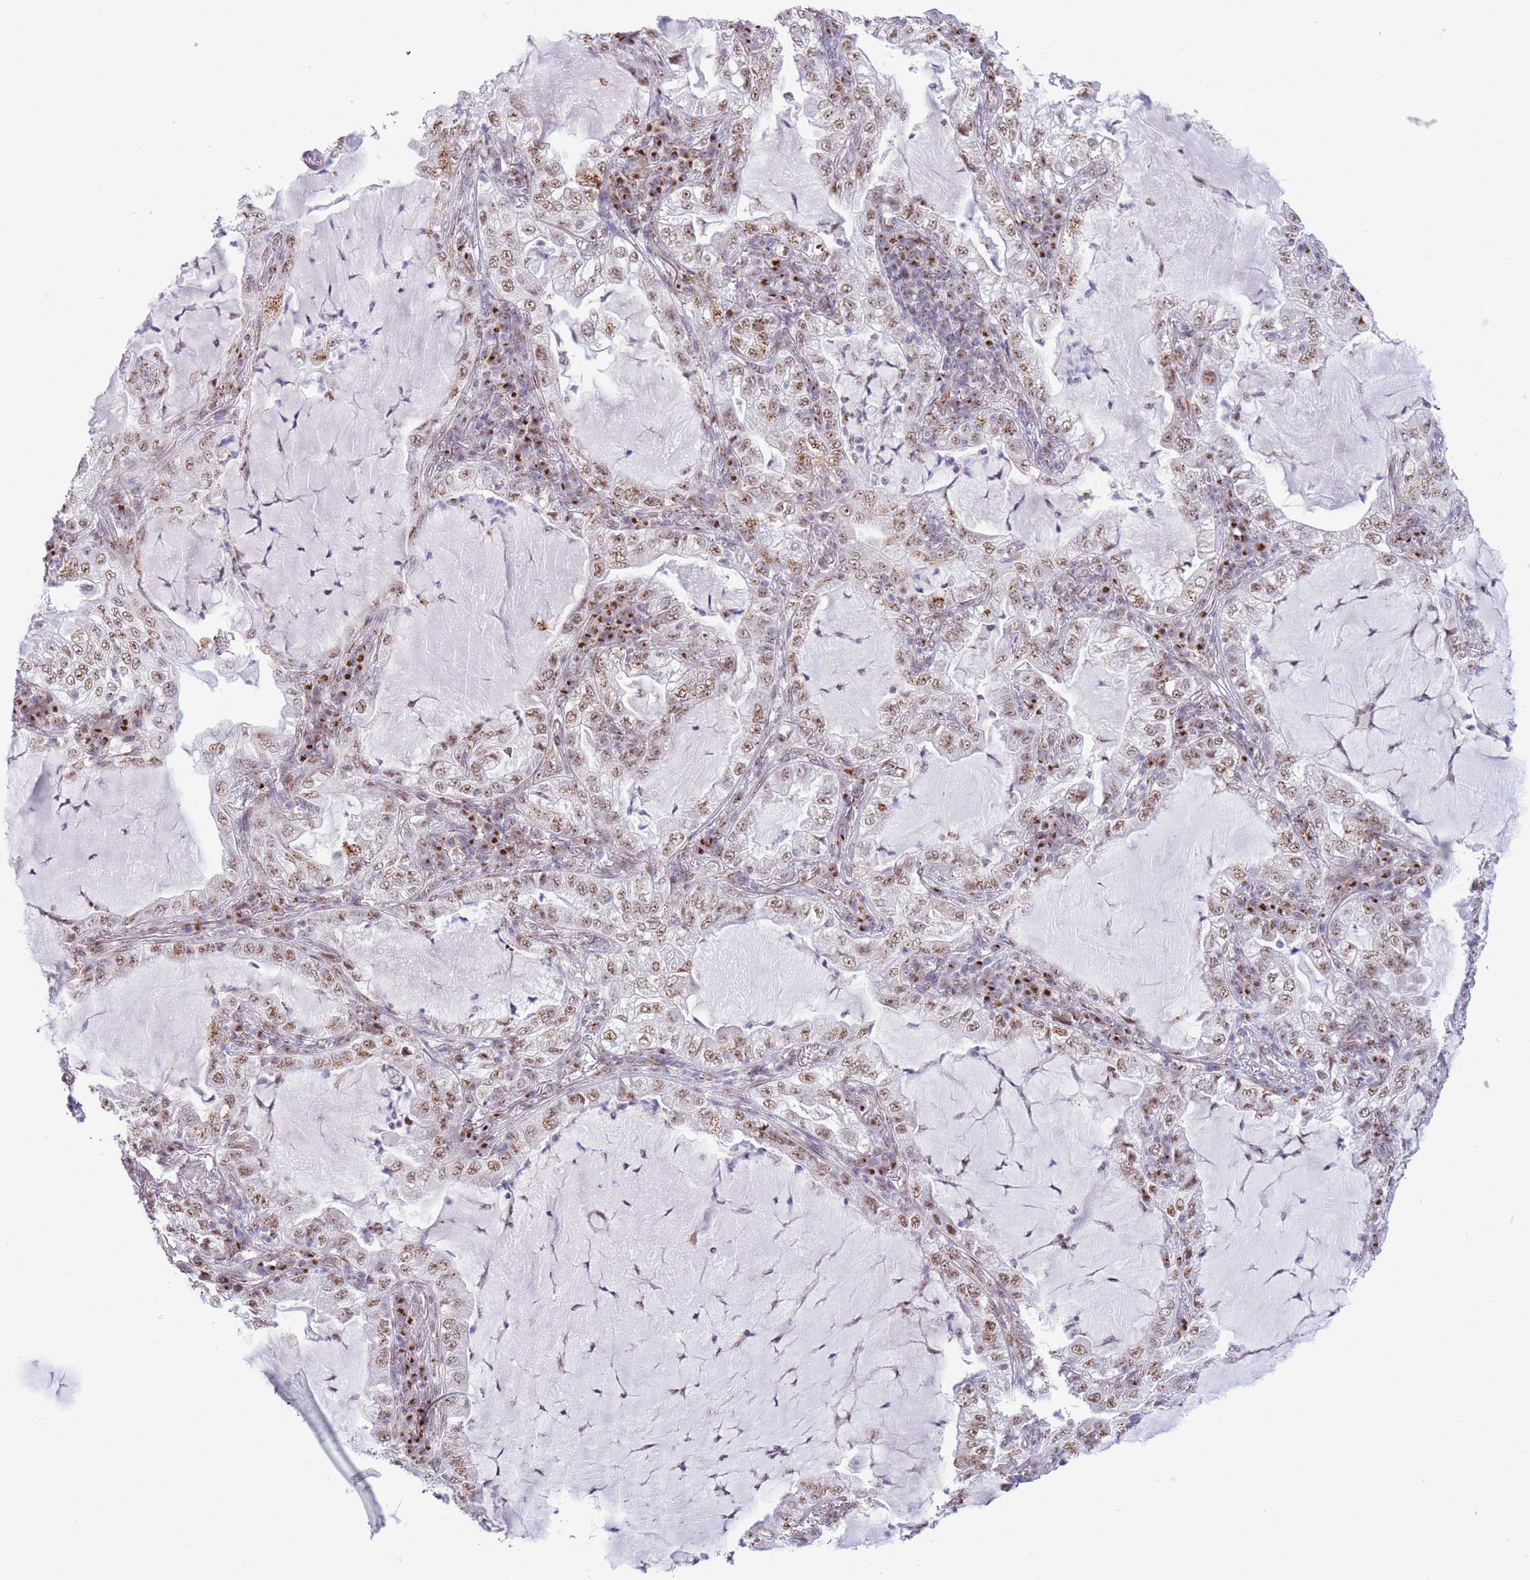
{"staining": {"intensity": "moderate", "quantity": ">75%", "location": "nuclear"}, "tissue": "lung cancer", "cell_type": "Tumor cells", "image_type": "cancer", "snomed": [{"axis": "morphology", "description": "Adenocarcinoma, NOS"}, {"axis": "topography", "description": "Lung"}], "caption": "Brown immunohistochemical staining in human lung adenocarcinoma demonstrates moderate nuclear positivity in approximately >75% of tumor cells.", "gene": "INO80C", "patient": {"sex": "female", "age": 73}}